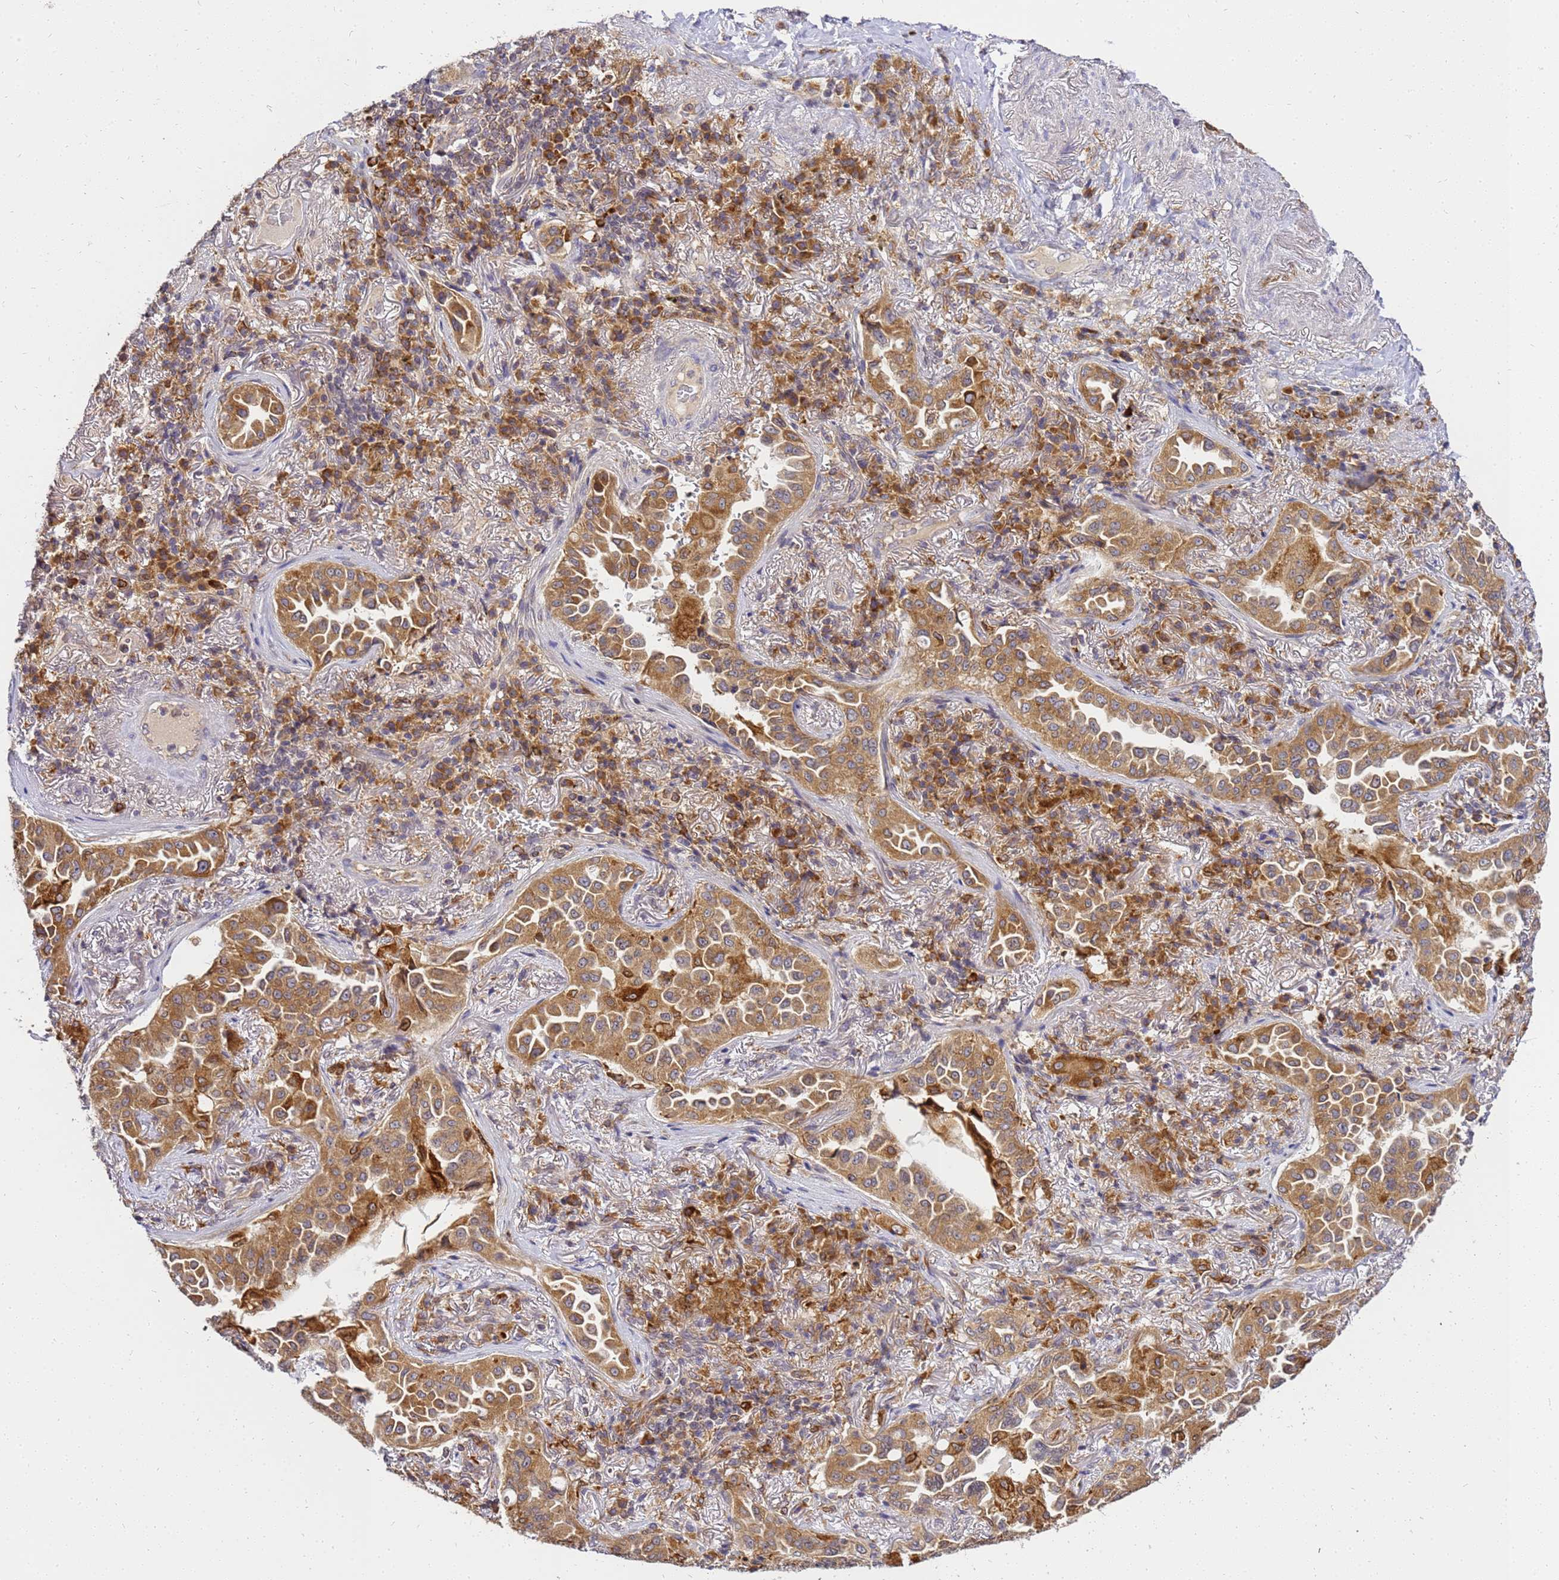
{"staining": {"intensity": "moderate", "quantity": ">75%", "location": "cytoplasmic/membranous"}, "tissue": "lung cancer", "cell_type": "Tumor cells", "image_type": "cancer", "snomed": [{"axis": "morphology", "description": "Adenocarcinoma, NOS"}, {"axis": "topography", "description": "Lung"}], "caption": "Protein analysis of lung adenocarcinoma tissue exhibits moderate cytoplasmic/membranous staining in about >75% of tumor cells. (IHC, brightfield microscopy, high magnification).", "gene": "ADPGK", "patient": {"sex": "female", "age": 69}}